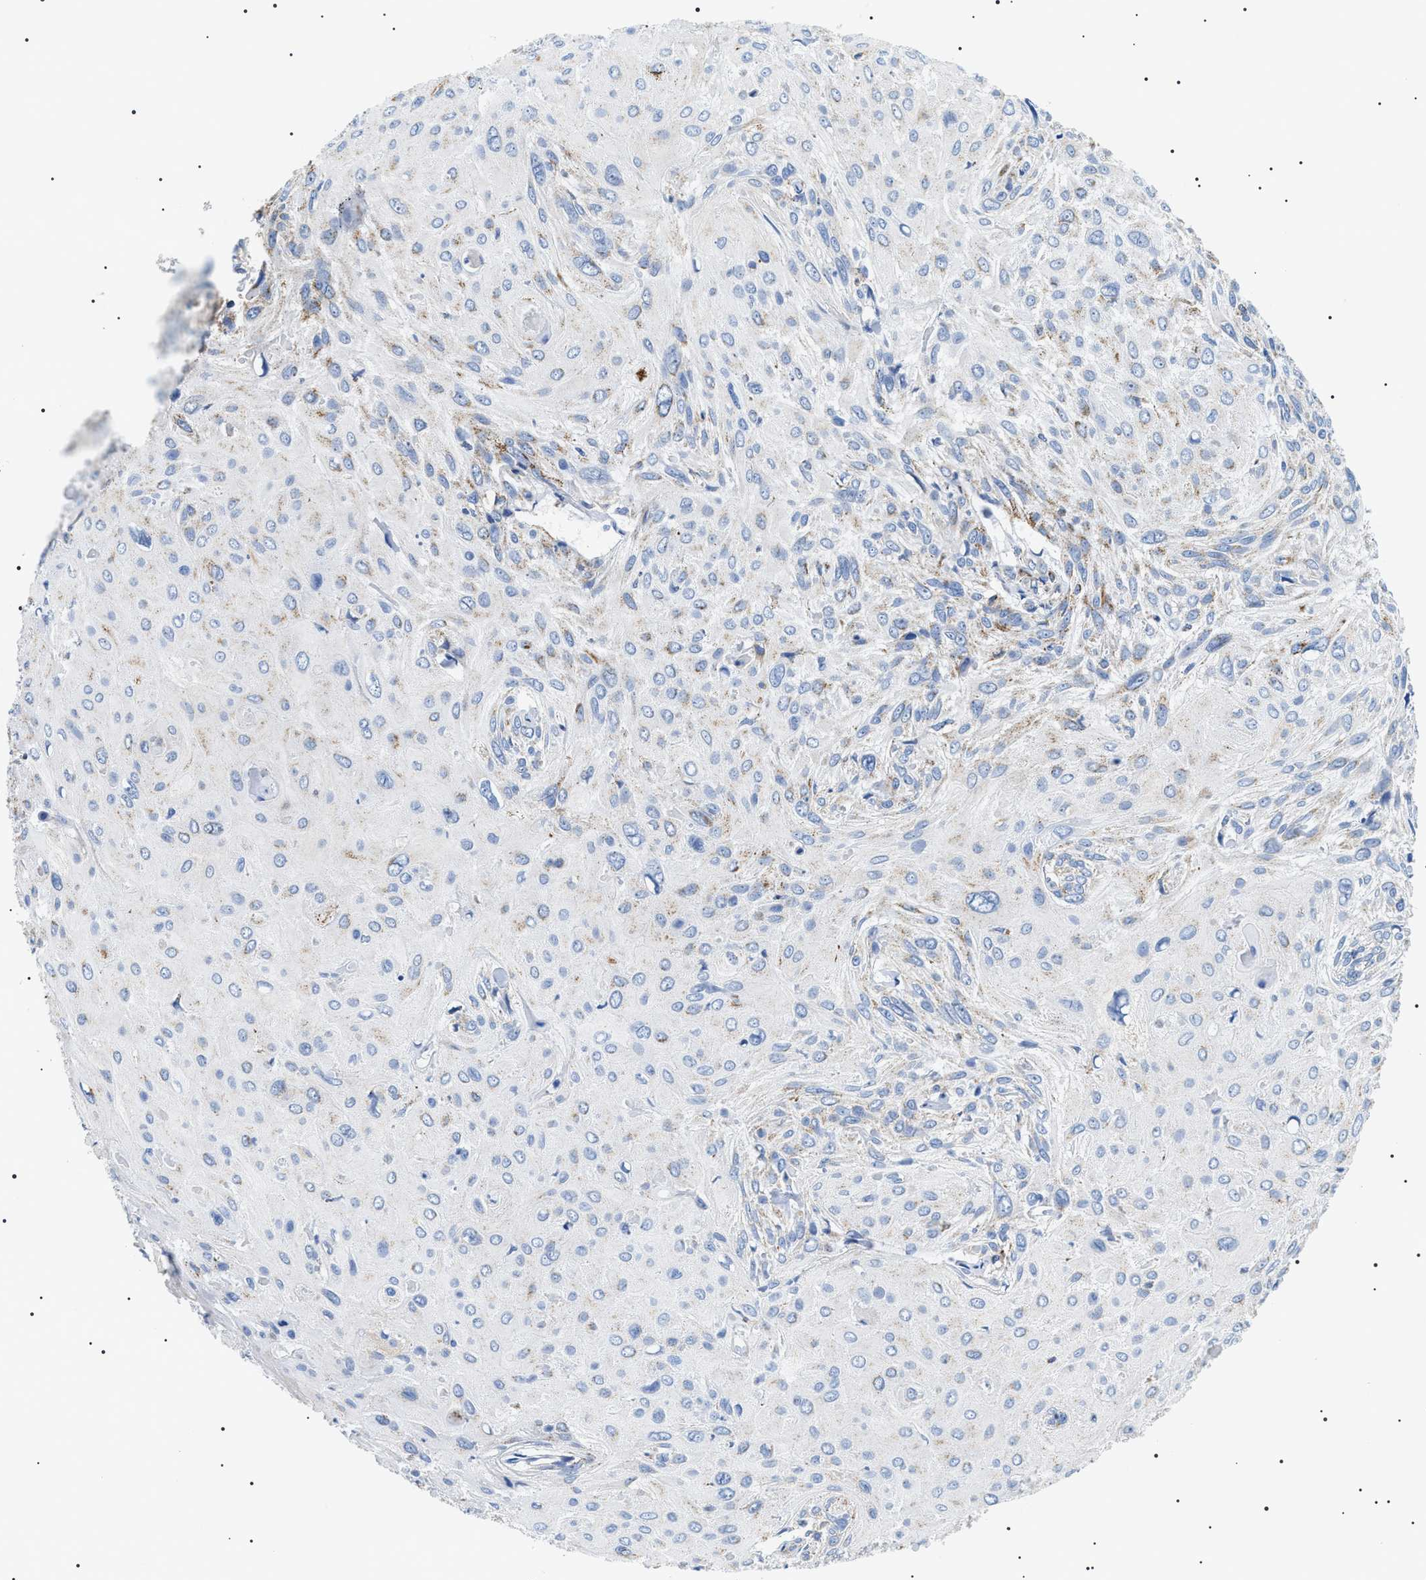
{"staining": {"intensity": "weak", "quantity": "<25%", "location": "cytoplasmic/membranous"}, "tissue": "cervical cancer", "cell_type": "Tumor cells", "image_type": "cancer", "snomed": [{"axis": "morphology", "description": "Squamous cell carcinoma, NOS"}, {"axis": "topography", "description": "Cervix"}], "caption": "This is a photomicrograph of IHC staining of cervical cancer (squamous cell carcinoma), which shows no positivity in tumor cells. (DAB immunohistochemistry (IHC), high magnification).", "gene": "OXSM", "patient": {"sex": "female", "age": 51}}